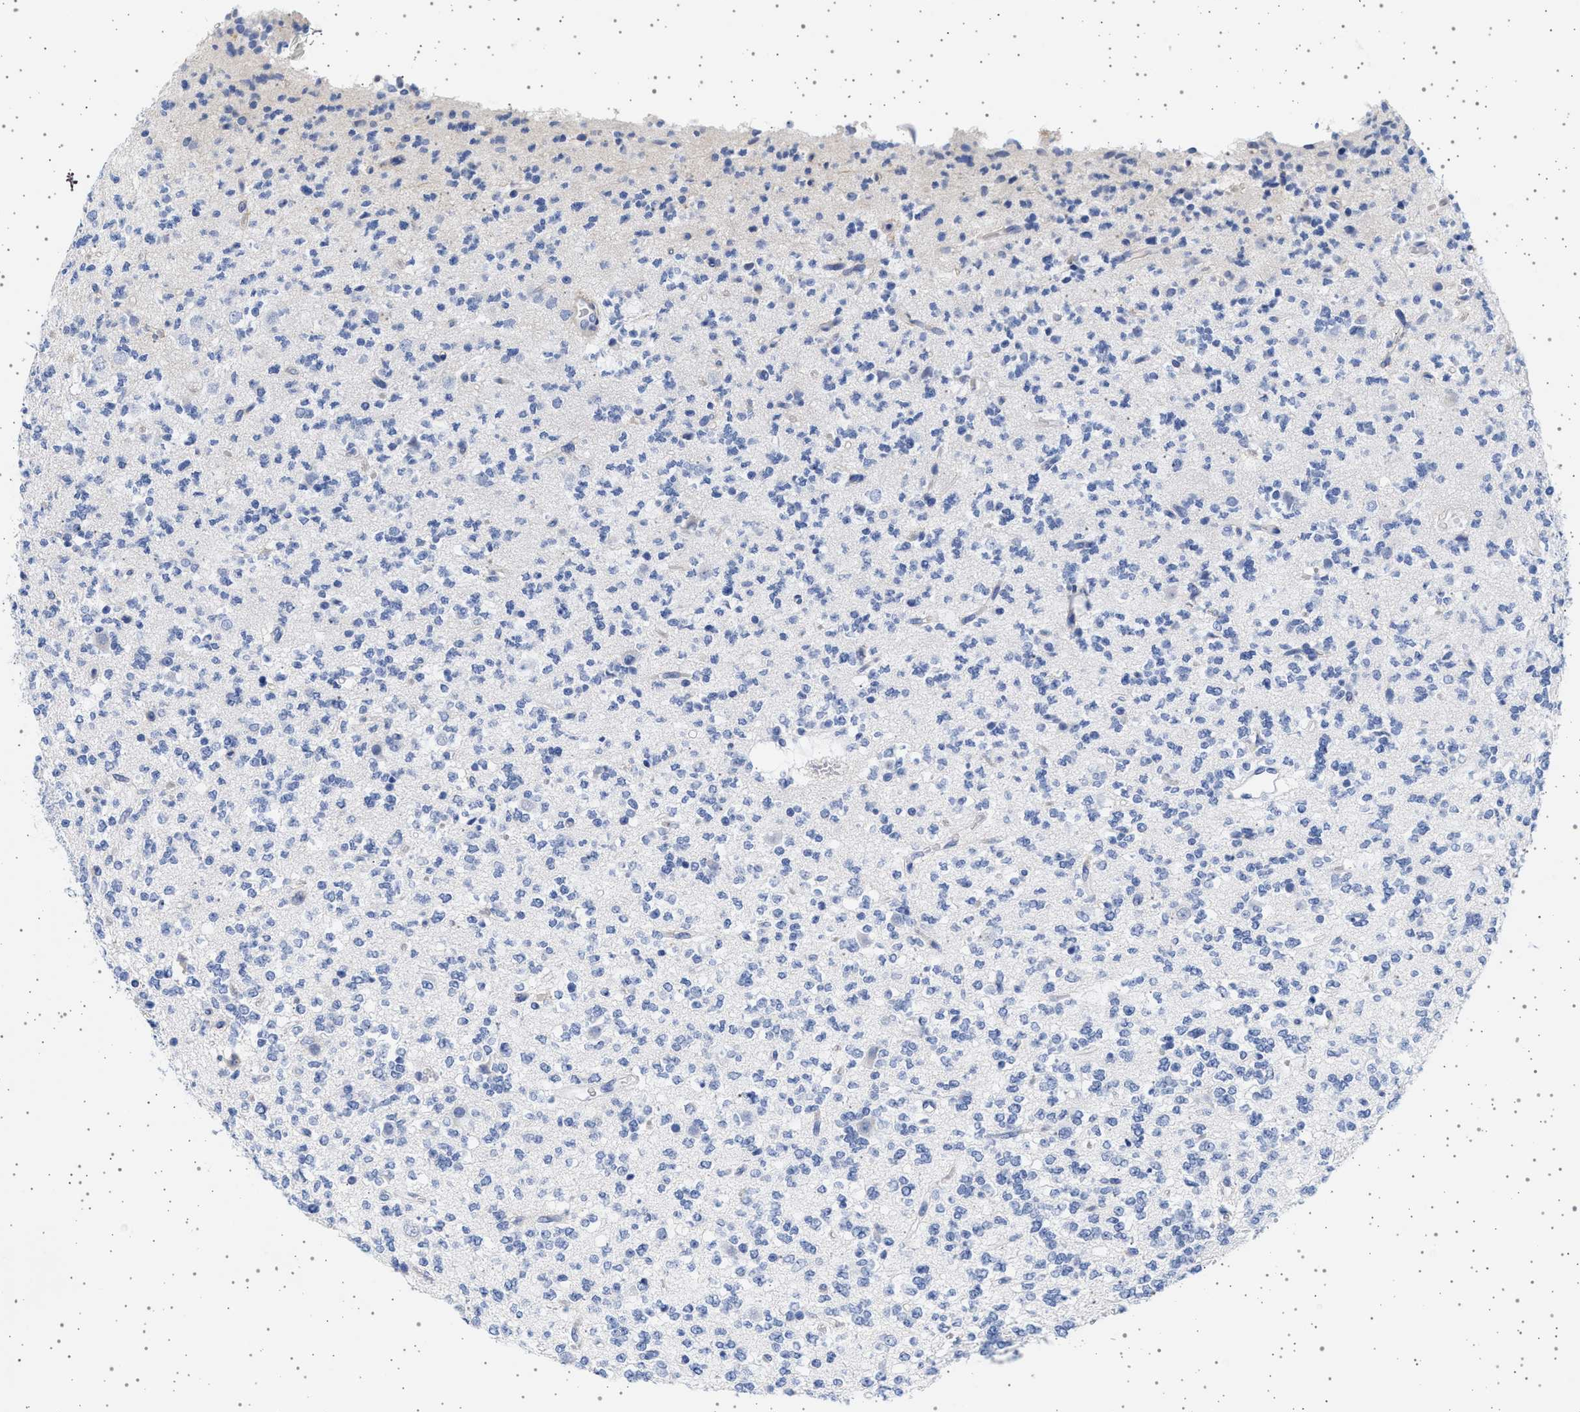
{"staining": {"intensity": "negative", "quantity": "none", "location": "none"}, "tissue": "glioma", "cell_type": "Tumor cells", "image_type": "cancer", "snomed": [{"axis": "morphology", "description": "Glioma, malignant, Low grade"}, {"axis": "topography", "description": "Brain"}], "caption": "The immunohistochemistry (IHC) micrograph has no significant positivity in tumor cells of malignant glioma (low-grade) tissue.", "gene": "TRMT10B", "patient": {"sex": "male", "age": 38}}